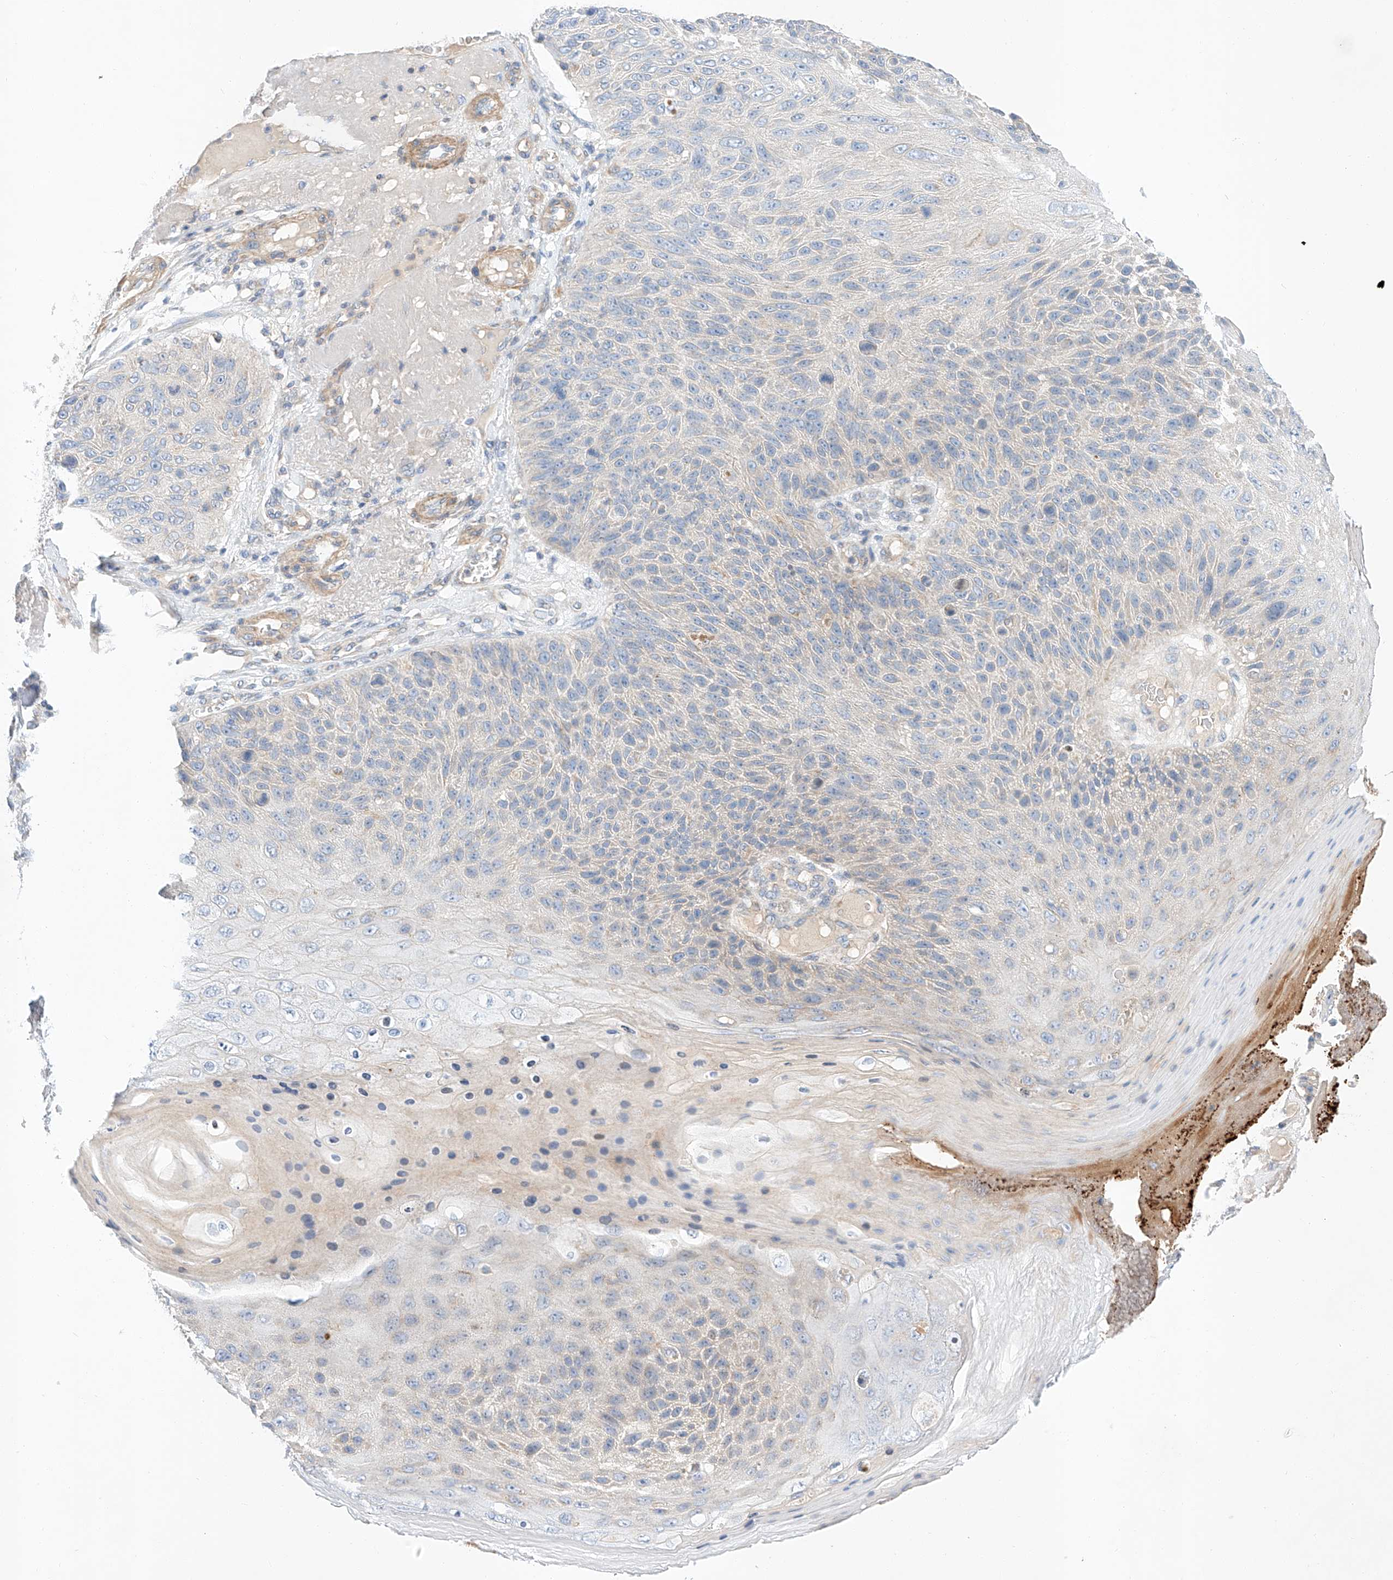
{"staining": {"intensity": "negative", "quantity": "none", "location": "none"}, "tissue": "skin cancer", "cell_type": "Tumor cells", "image_type": "cancer", "snomed": [{"axis": "morphology", "description": "Squamous cell carcinoma, NOS"}, {"axis": "topography", "description": "Skin"}], "caption": "This is a micrograph of immunohistochemistry staining of skin cancer, which shows no staining in tumor cells.", "gene": "C6orf118", "patient": {"sex": "female", "age": 88}}